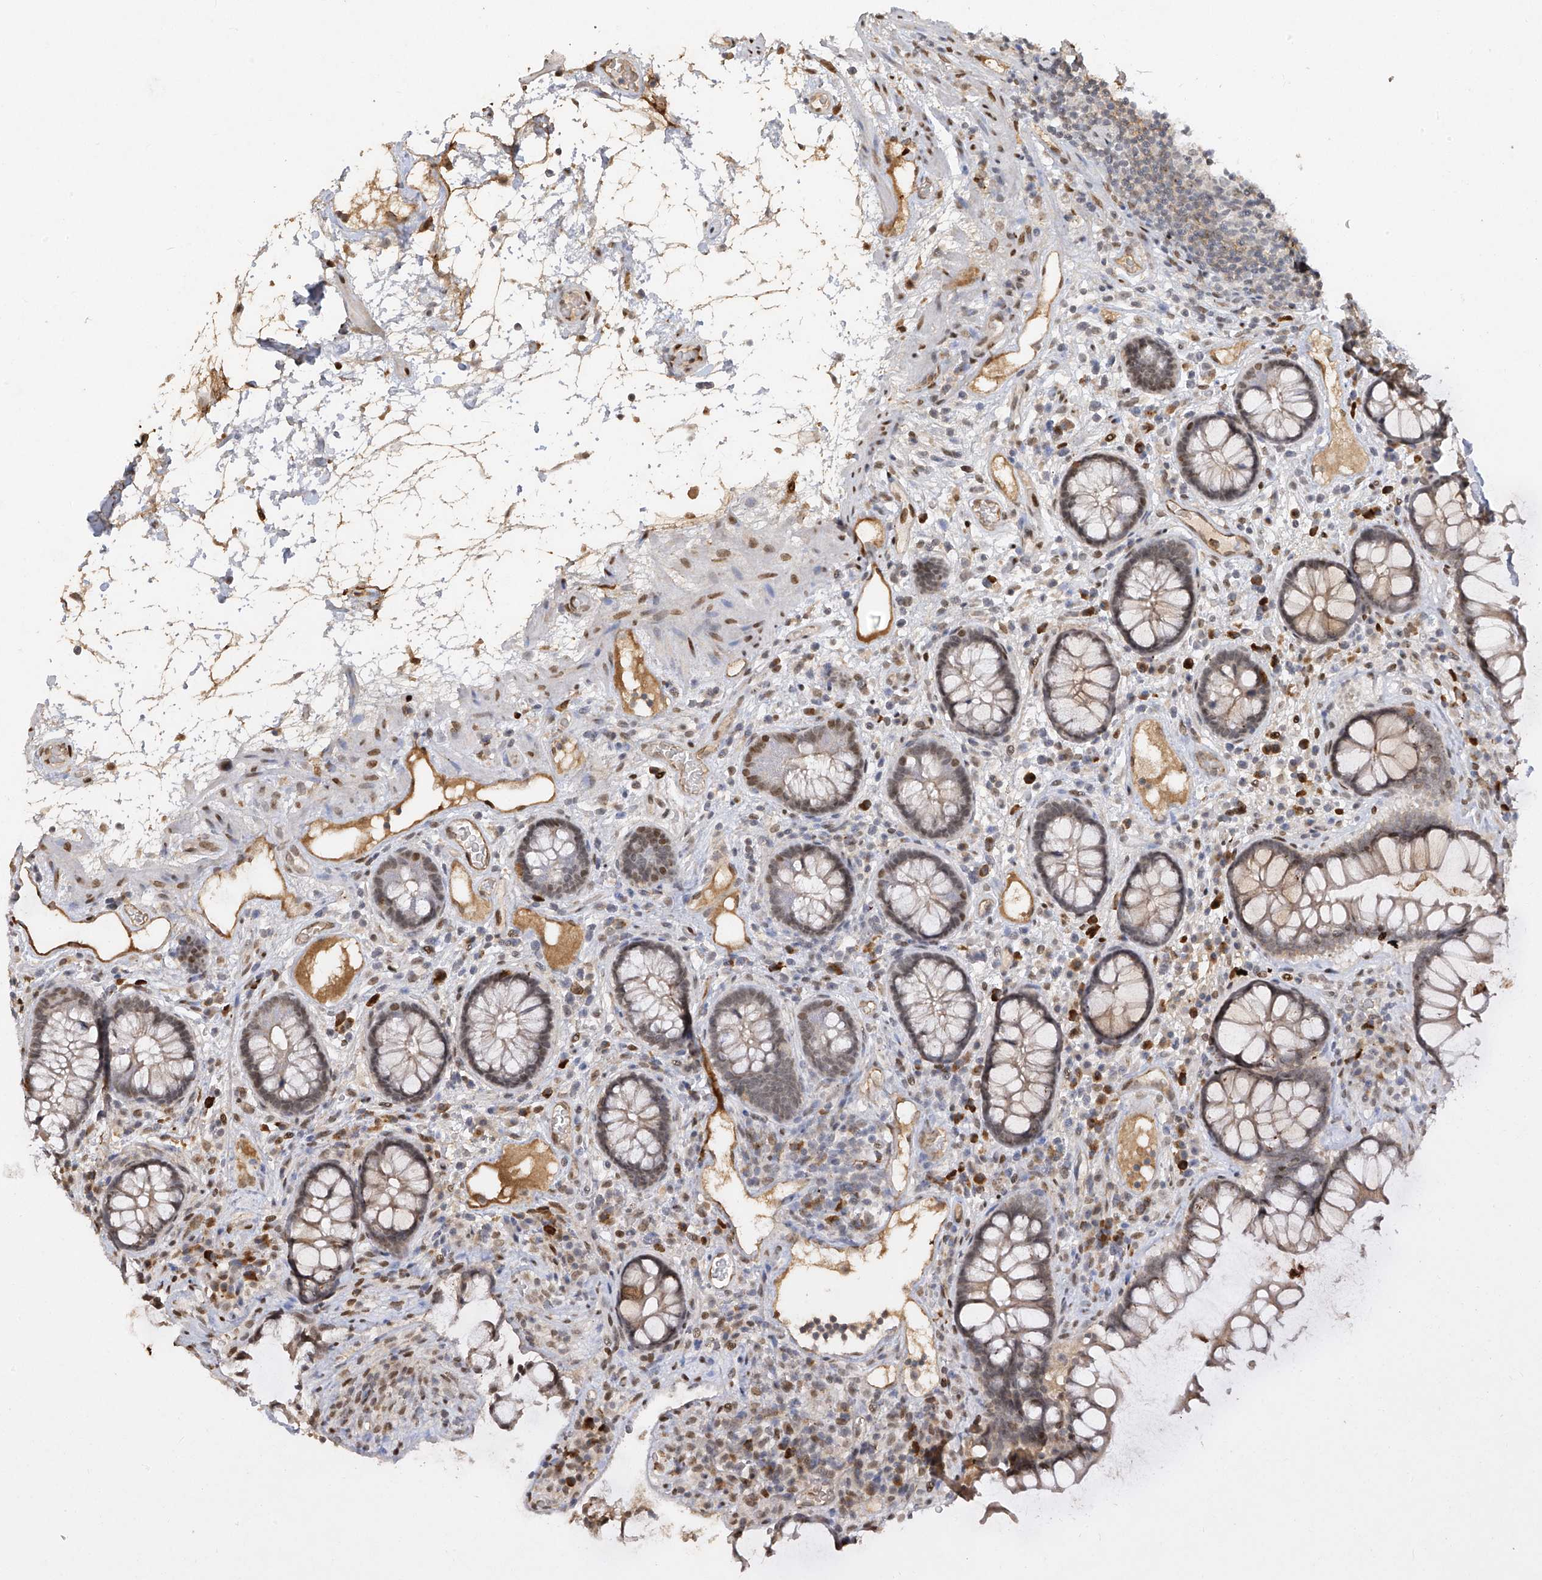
{"staining": {"intensity": "moderate", "quantity": "25%-75%", "location": "cytoplasmic/membranous"}, "tissue": "colon", "cell_type": "Endothelial cells", "image_type": "normal", "snomed": [{"axis": "morphology", "description": "Normal tissue, NOS"}, {"axis": "topography", "description": "Colon"}], "caption": "Immunohistochemical staining of normal human colon reveals medium levels of moderate cytoplasmic/membranous staining in about 25%-75% of endothelial cells. The staining was performed using DAB to visualize the protein expression in brown, while the nuclei were stained in blue with hematoxylin (Magnification: 20x).", "gene": "ATRIP", "patient": {"sex": "female", "age": 79}}